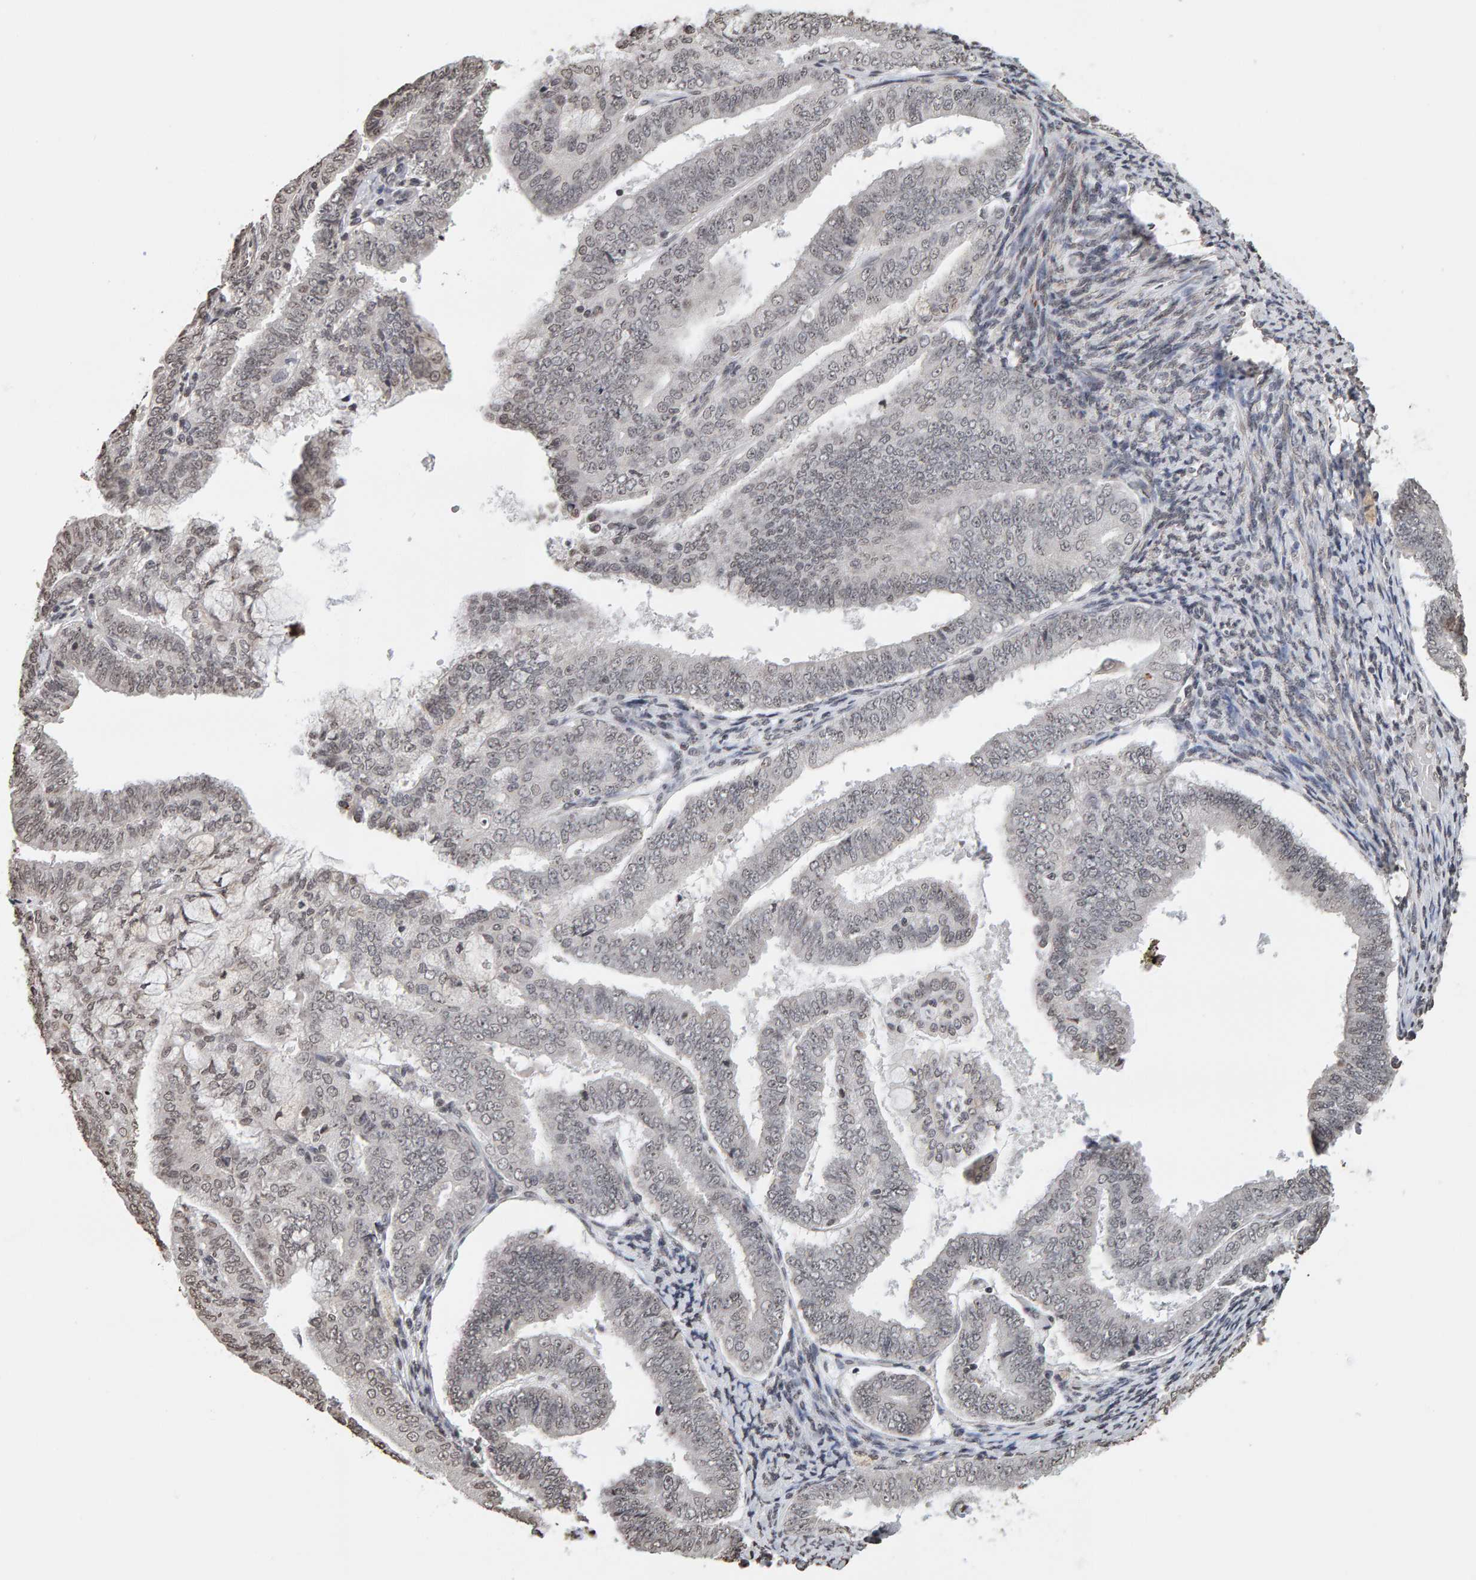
{"staining": {"intensity": "weak", "quantity": "25%-75%", "location": "nuclear"}, "tissue": "endometrial cancer", "cell_type": "Tumor cells", "image_type": "cancer", "snomed": [{"axis": "morphology", "description": "Adenocarcinoma, NOS"}, {"axis": "topography", "description": "Endometrium"}], "caption": "IHC staining of endometrial adenocarcinoma, which shows low levels of weak nuclear staining in approximately 25%-75% of tumor cells indicating weak nuclear protein expression. The staining was performed using DAB (3,3'-diaminobenzidine) (brown) for protein detection and nuclei were counterstained in hematoxylin (blue).", "gene": "AFF4", "patient": {"sex": "female", "age": 63}}